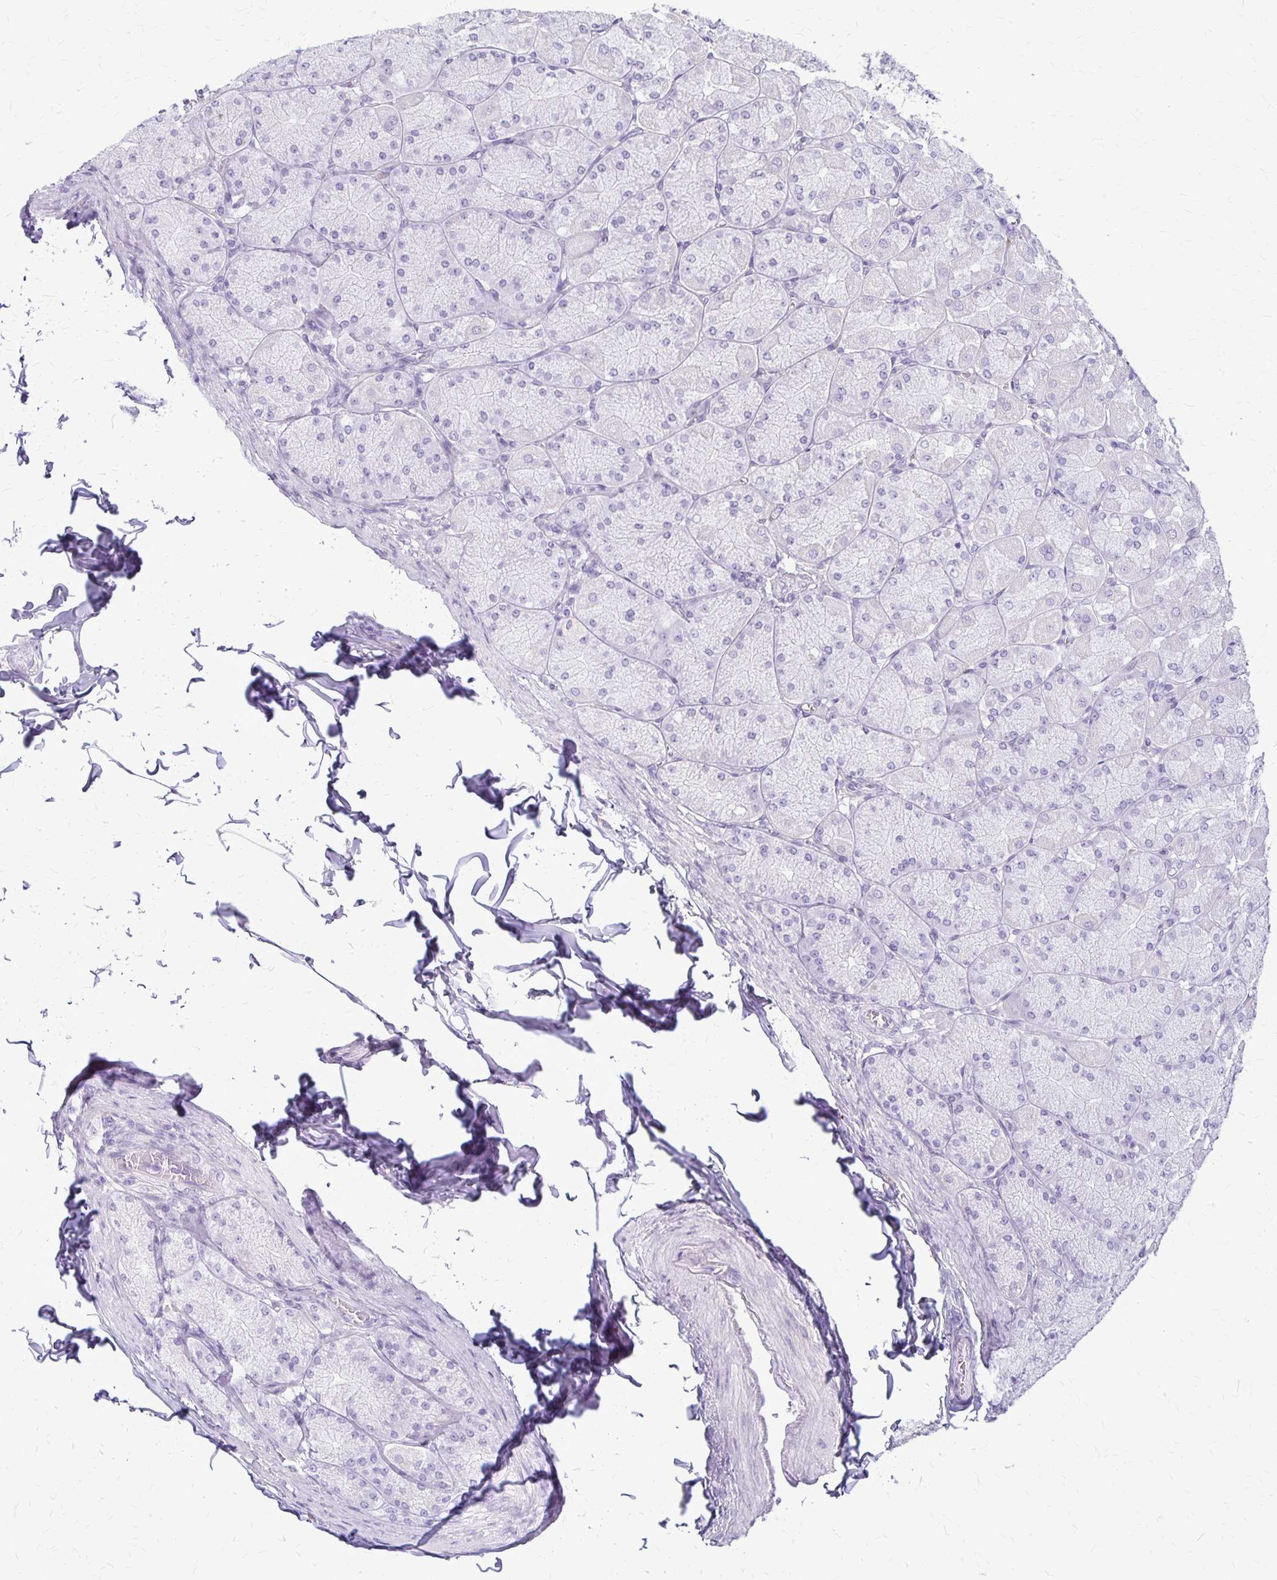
{"staining": {"intensity": "negative", "quantity": "none", "location": "none"}, "tissue": "stomach", "cell_type": "Glandular cells", "image_type": "normal", "snomed": [{"axis": "morphology", "description": "Normal tissue, NOS"}, {"axis": "topography", "description": "Stomach, upper"}], "caption": "IHC image of normal stomach stained for a protein (brown), which exhibits no expression in glandular cells. Nuclei are stained in blue.", "gene": "GP9", "patient": {"sex": "female", "age": 56}}